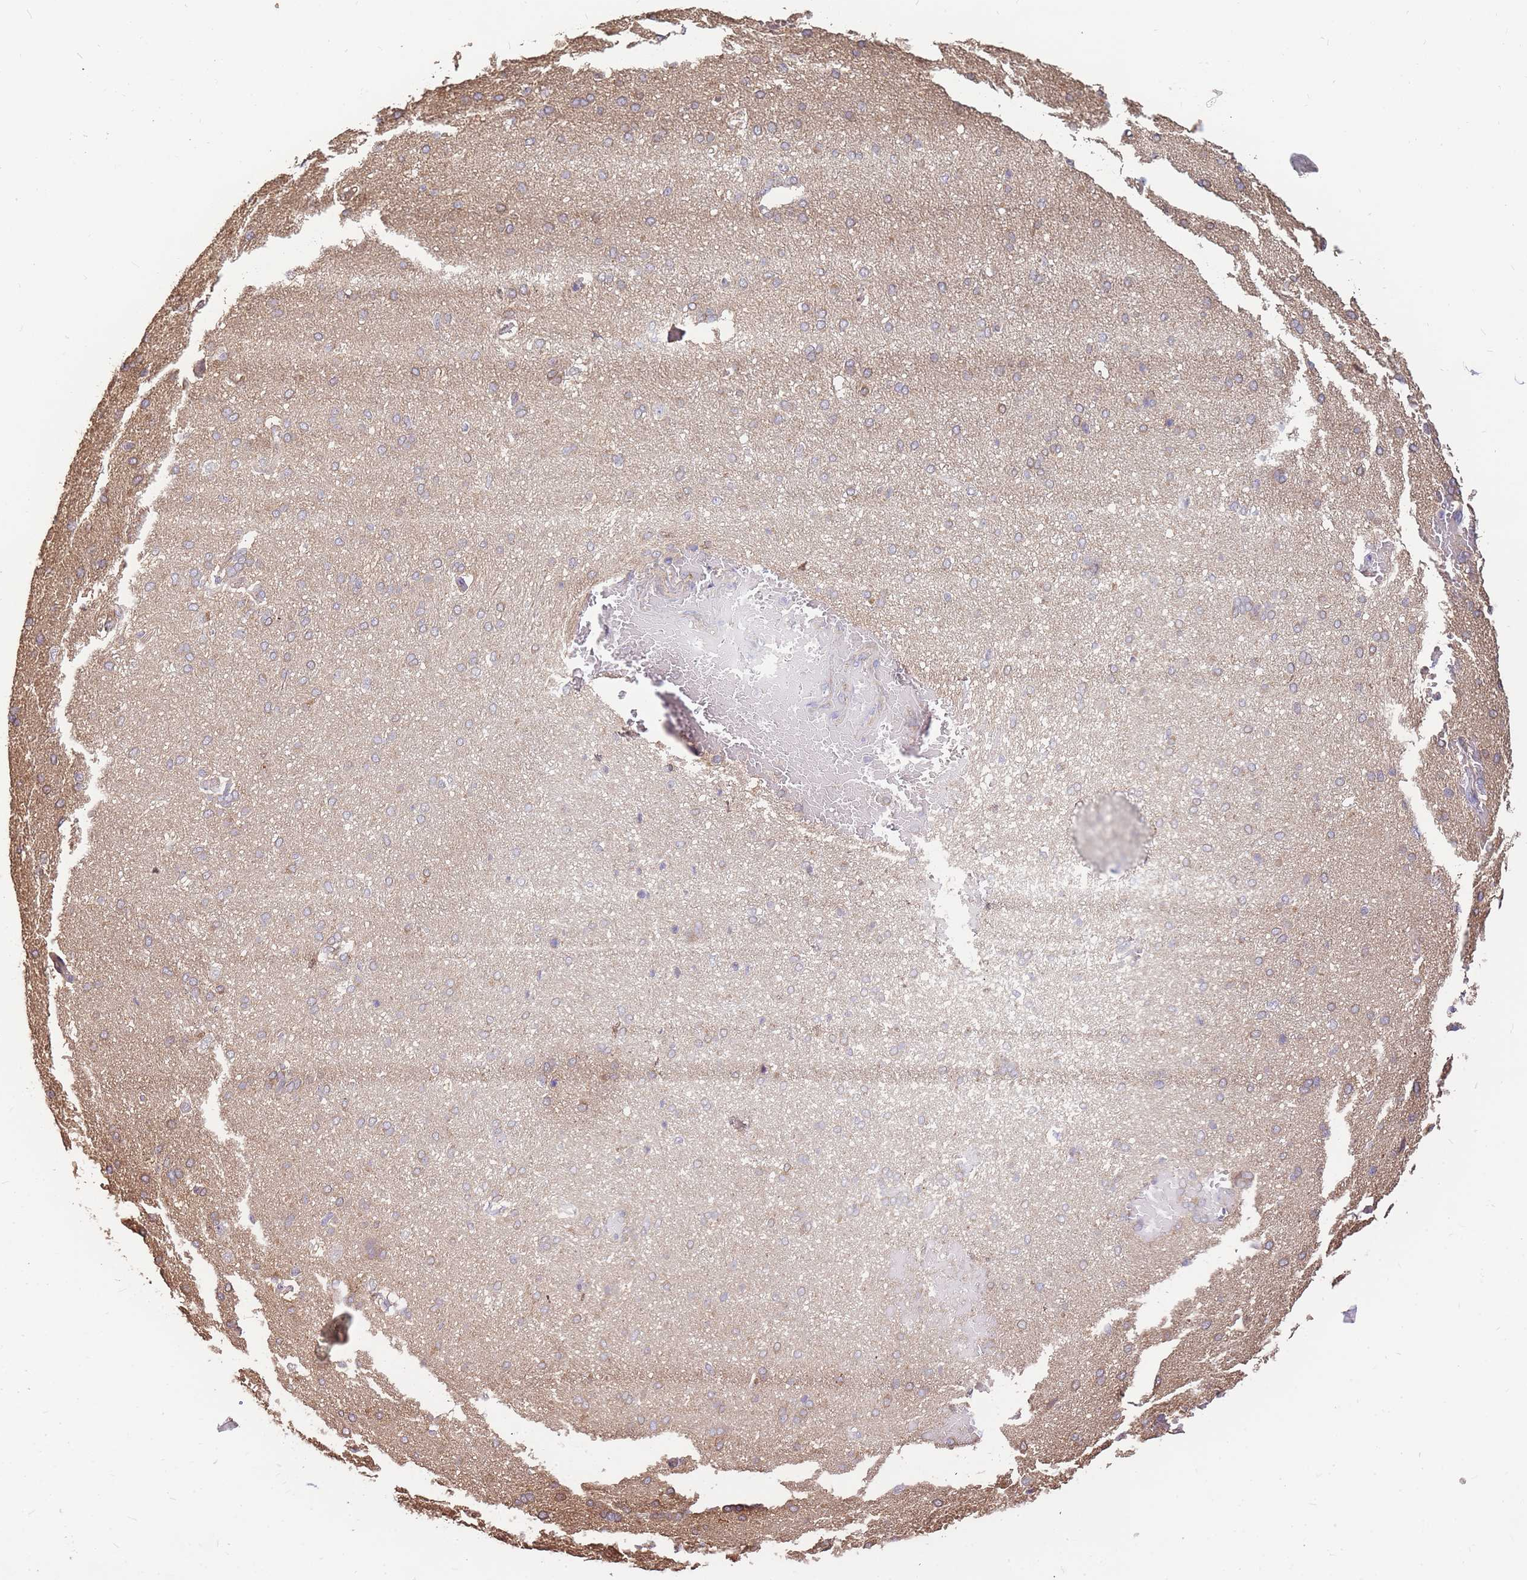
{"staining": {"intensity": "weak", "quantity": "25%-75%", "location": "cytoplasmic/membranous"}, "tissue": "cerebral cortex", "cell_type": "Endothelial cells", "image_type": "normal", "snomed": [{"axis": "morphology", "description": "Normal tissue, NOS"}, {"axis": "topography", "description": "Cerebral cortex"}], "caption": "The micrograph exhibits immunohistochemical staining of normal cerebral cortex. There is weak cytoplasmic/membranous positivity is appreciated in about 25%-75% of endothelial cells. (DAB (3,3'-diaminobenzidine) IHC, brown staining for protein, blue staining for nuclei).", "gene": "CDKN2AIPNL", "patient": {"sex": "male", "age": 62}}